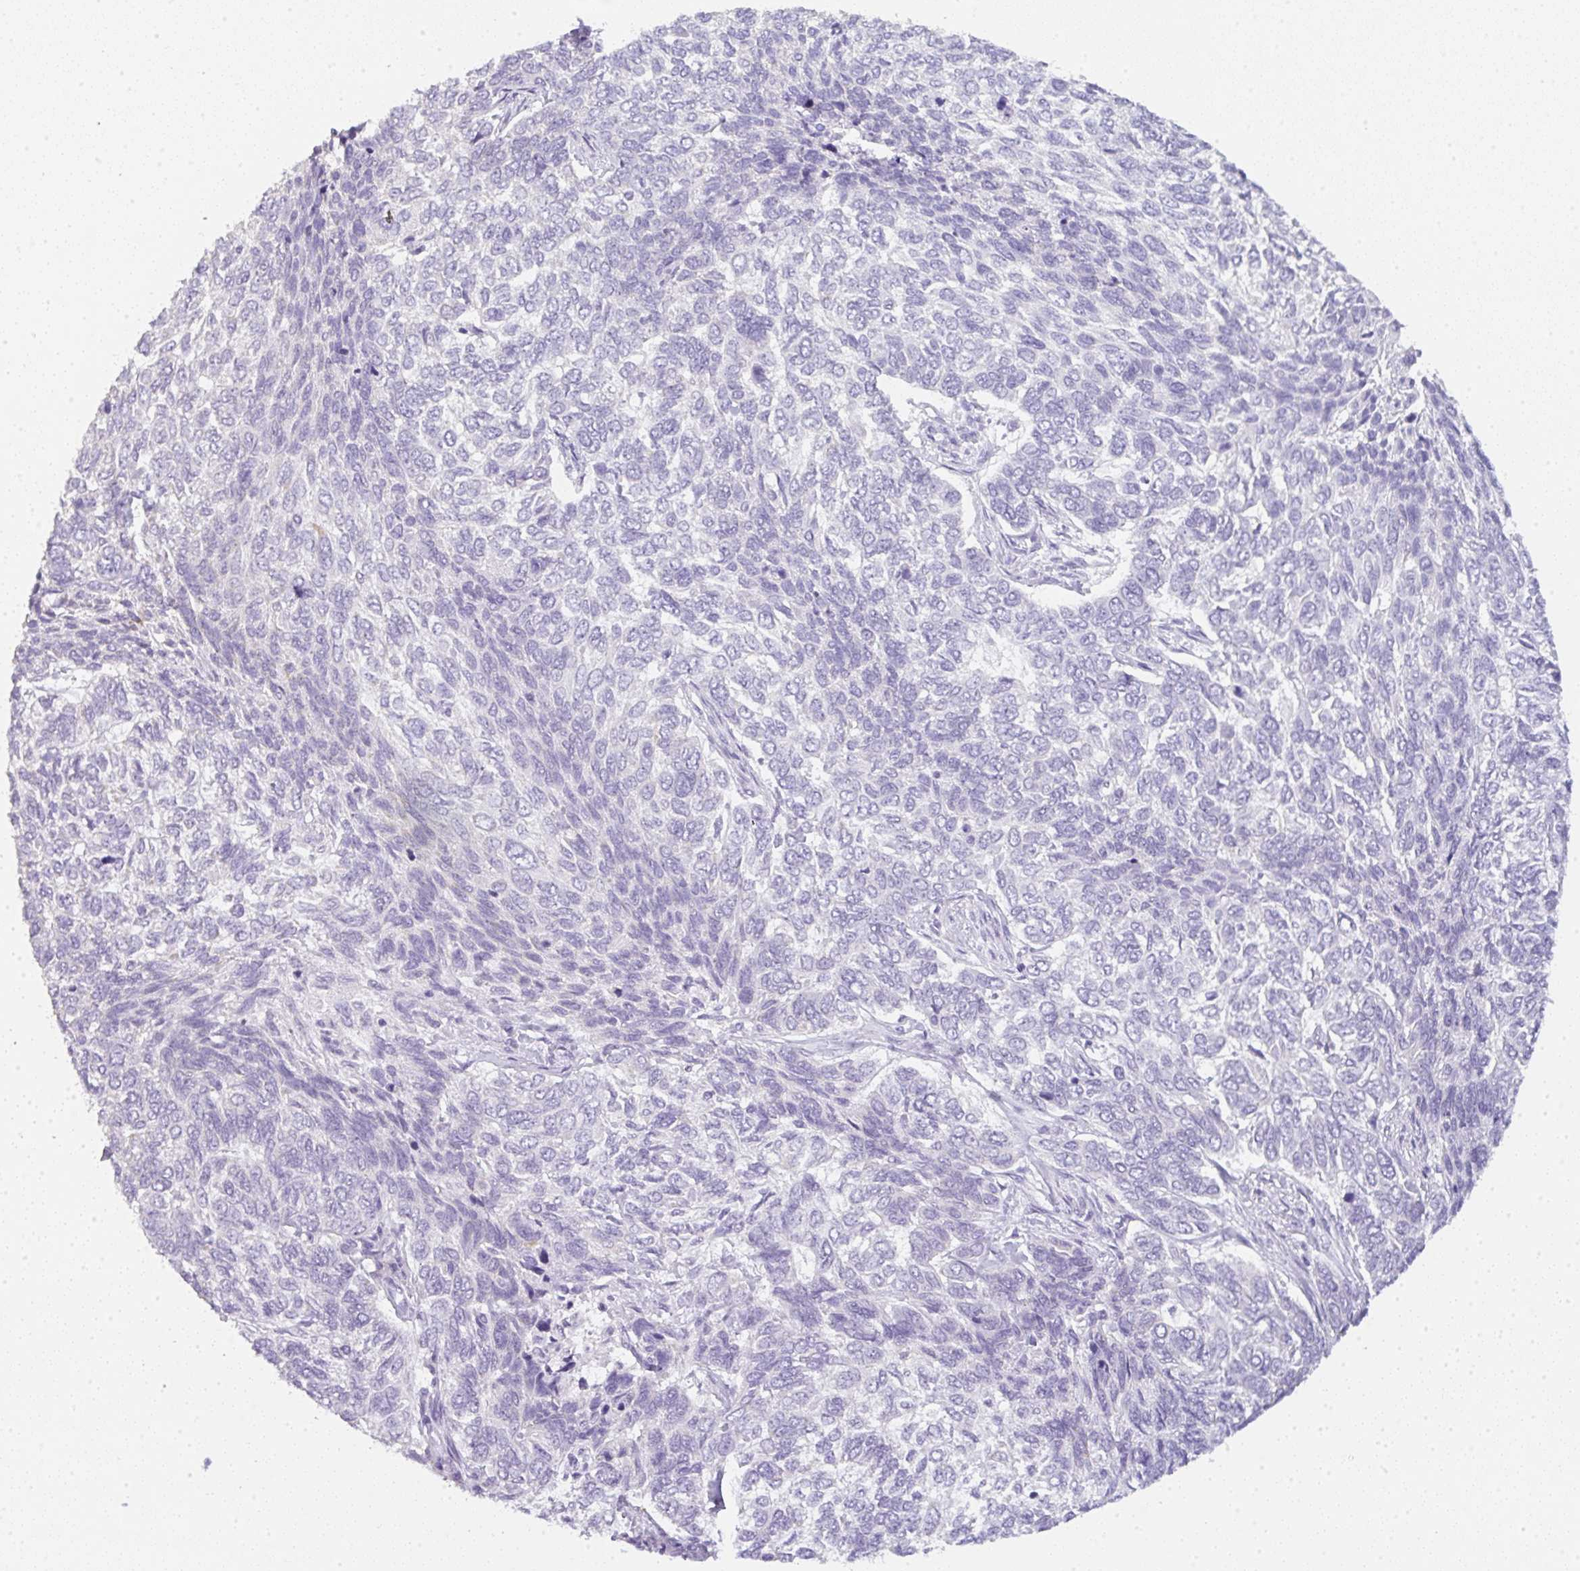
{"staining": {"intensity": "negative", "quantity": "none", "location": "none"}, "tissue": "skin cancer", "cell_type": "Tumor cells", "image_type": "cancer", "snomed": [{"axis": "morphology", "description": "Basal cell carcinoma"}, {"axis": "topography", "description": "Skin"}], "caption": "Immunohistochemical staining of skin basal cell carcinoma exhibits no significant positivity in tumor cells.", "gene": "LPAR4", "patient": {"sex": "female", "age": 65}}